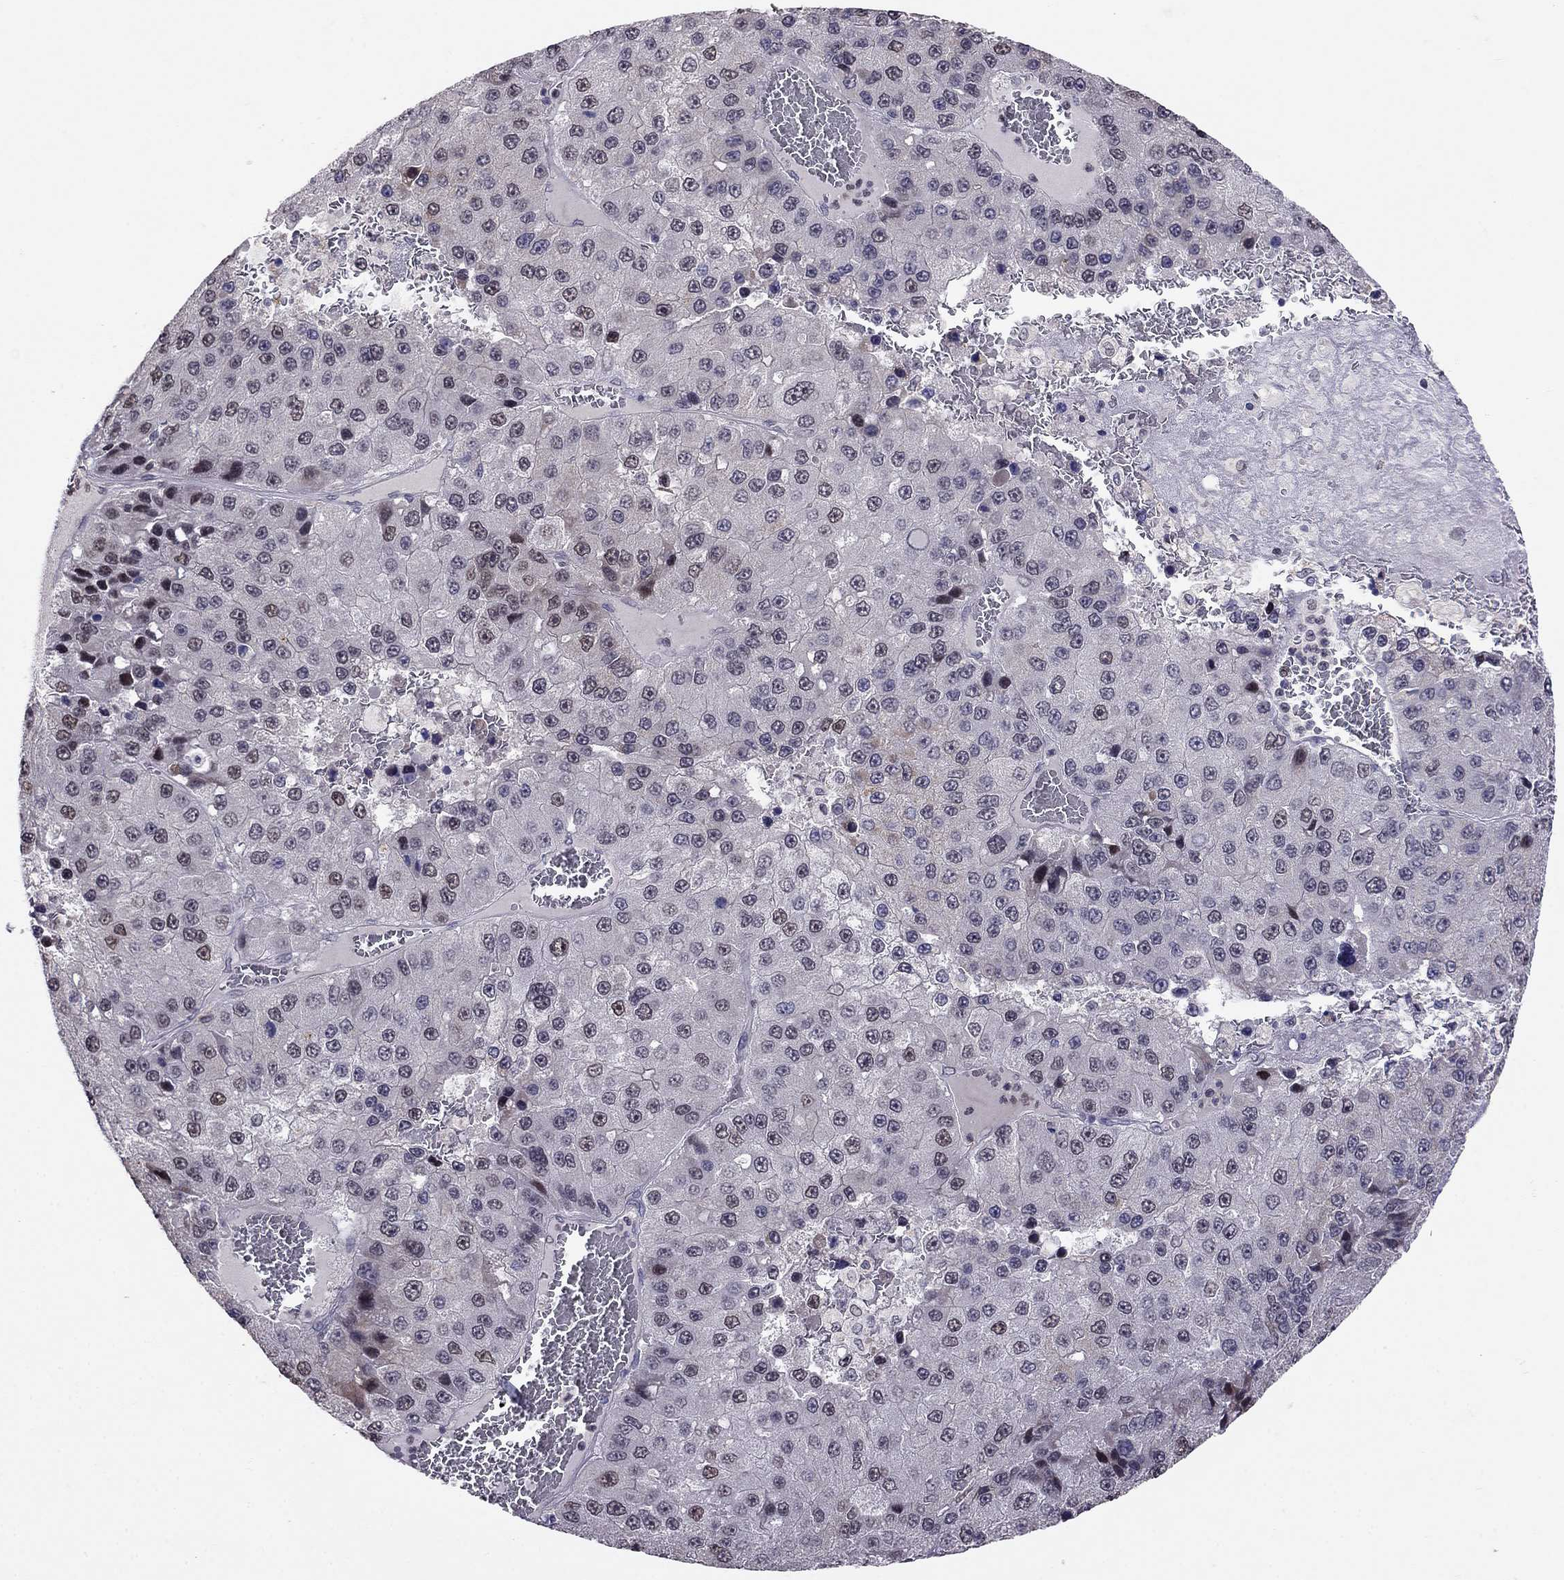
{"staining": {"intensity": "weak", "quantity": "<25%", "location": "nuclear"}, "tissue": "liver cancer", "cell_type": "Tumor cells", "image_type": "cancer", "snomed": [{"axis": "morphology", "description": "Carcinoma, Hepatocellular, NOS"}, {"axis": "topography", "description": "Liver"}], "caption": "Immunohistochemical staining of liver cancer demonstrates no significant positivity in tumor cells. (Immunohistochemistry, brightfield microscopy, high magnification).", "gene": "LRRC39", "patient": {"sex": "female", "age": 73}}